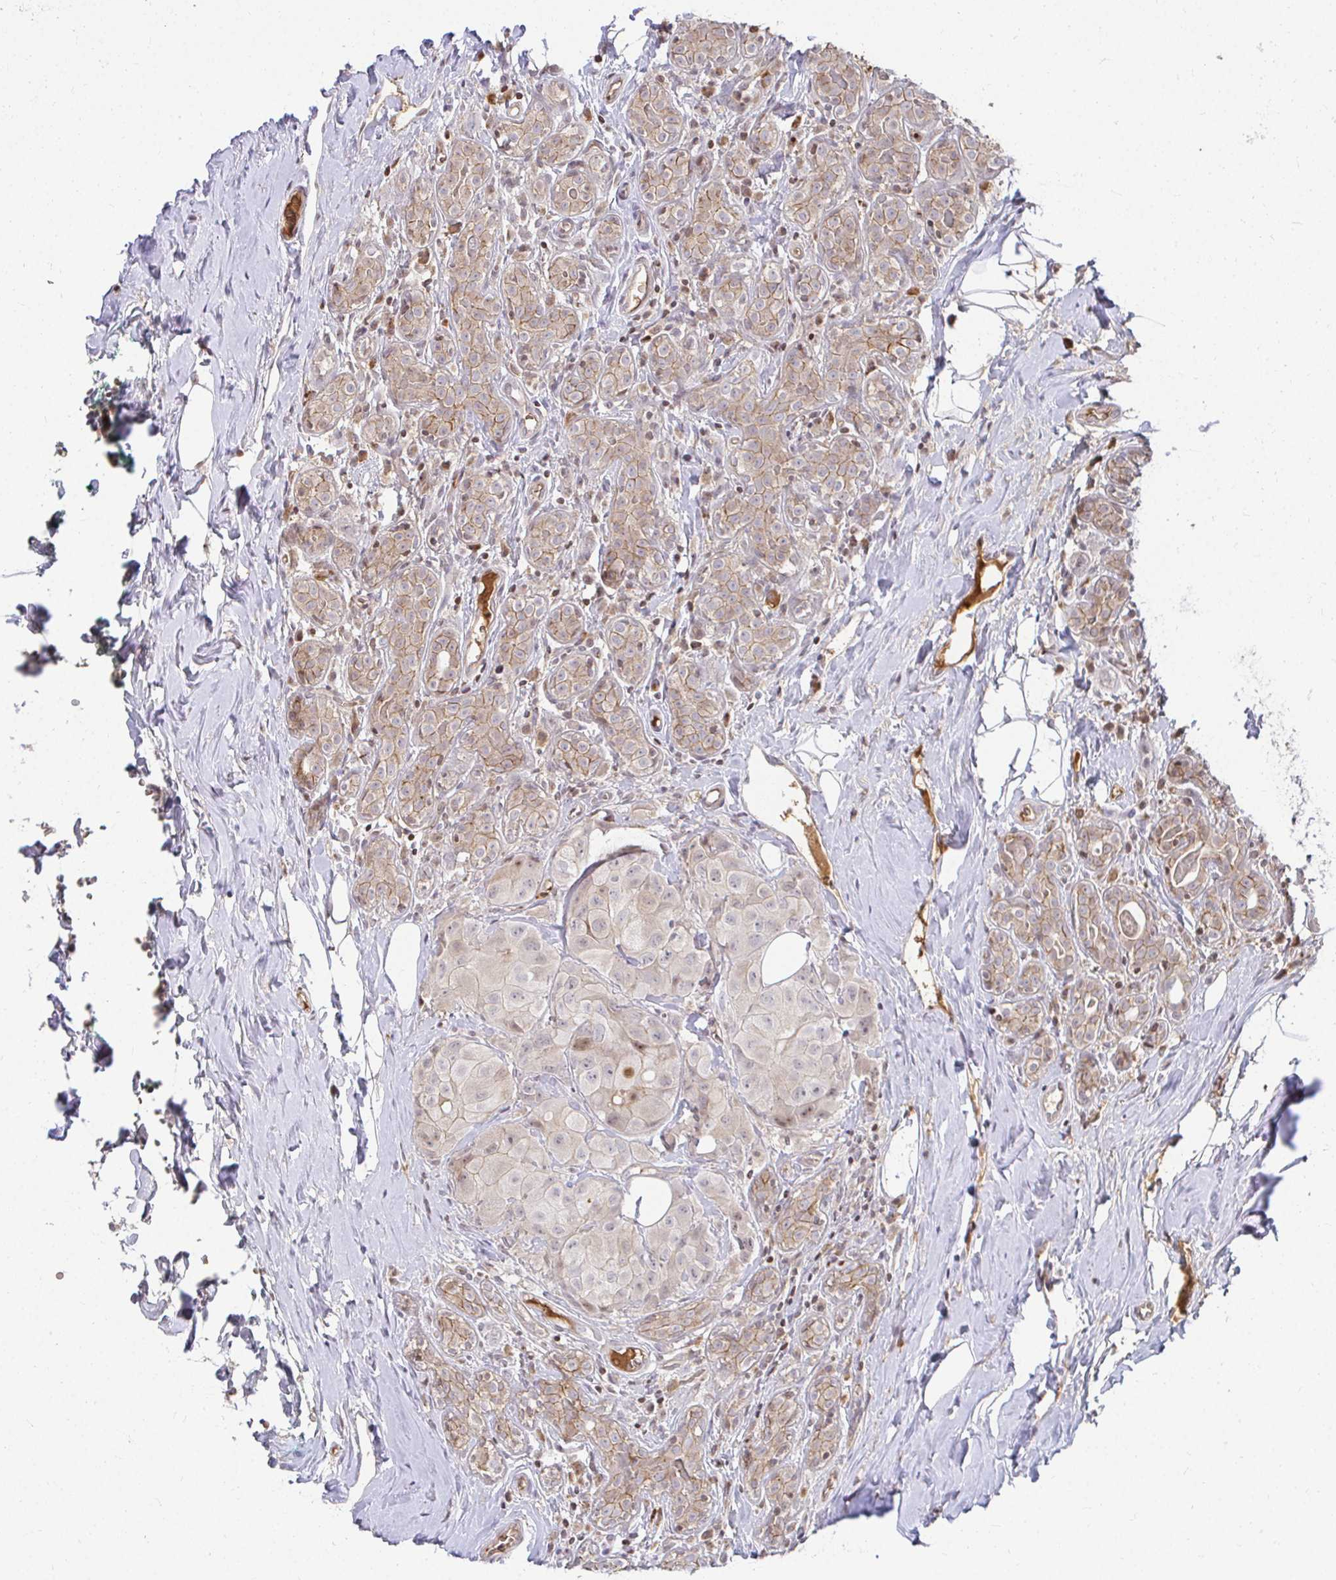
{"staining": {"intensity": "negative", "quantity": "none", "location": "none"}, "tissue": "breast cancer", "cell_type": "Tumor cells", "image_type": "cancer", "snomed": [{"axis": "morphology", "description": "Duct carcinoma"}, {"axis": "topography", "description": "Breast"}], "caption": "Immunohistochemistry (IHC) of invasive ductal carcinoma (breast) reveals no positivity in tumor cells. Brightfield microscopy of IHC stained with DAB (3,3'-diaminobenzidine) (brown) and hematoxylin (blue), captured at high magnification.", "gene": "ANK3", "patient": {"sex": "female", "age": 43}}